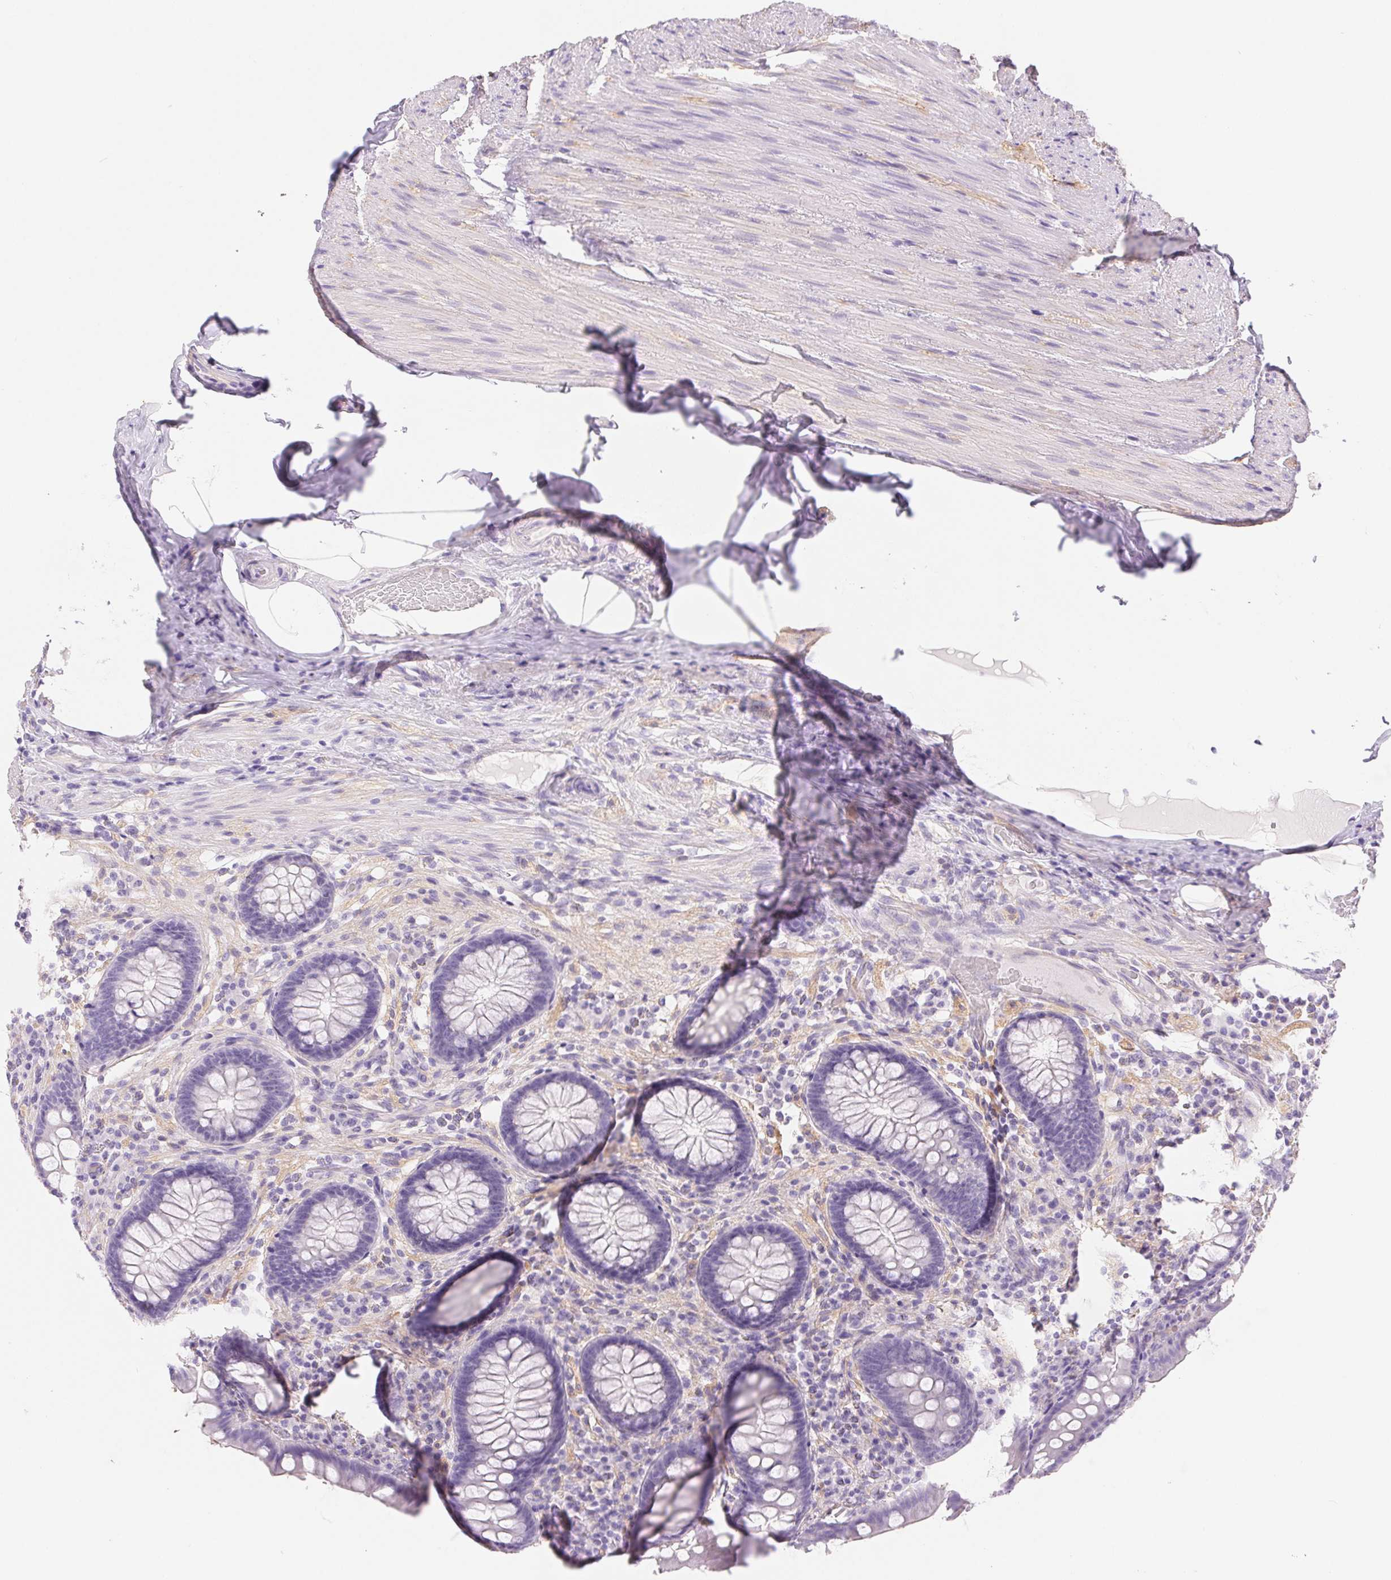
{"staining": {"intensity": "negative", "quantity": "none", "location": "none"}, "tissue": "appendix", "cell_type": "Glandular cells", "image_type": "normal", "snomed": [{"axis": "morphology", "description": "Normal tissue, NOS"}, {"axis": "topography", "description": "Appendix"}], "caption": "Immunohistochemical staining of benign human appendix reveals no significant staining in glandular cells. (Stains: DAB immunohistochemistry with hematoxylin counter stain, Microscopy: brightfield microscopy at high magnification).", "gene": "PNLIP", "patient": {"sex": "male", "age": 71}}